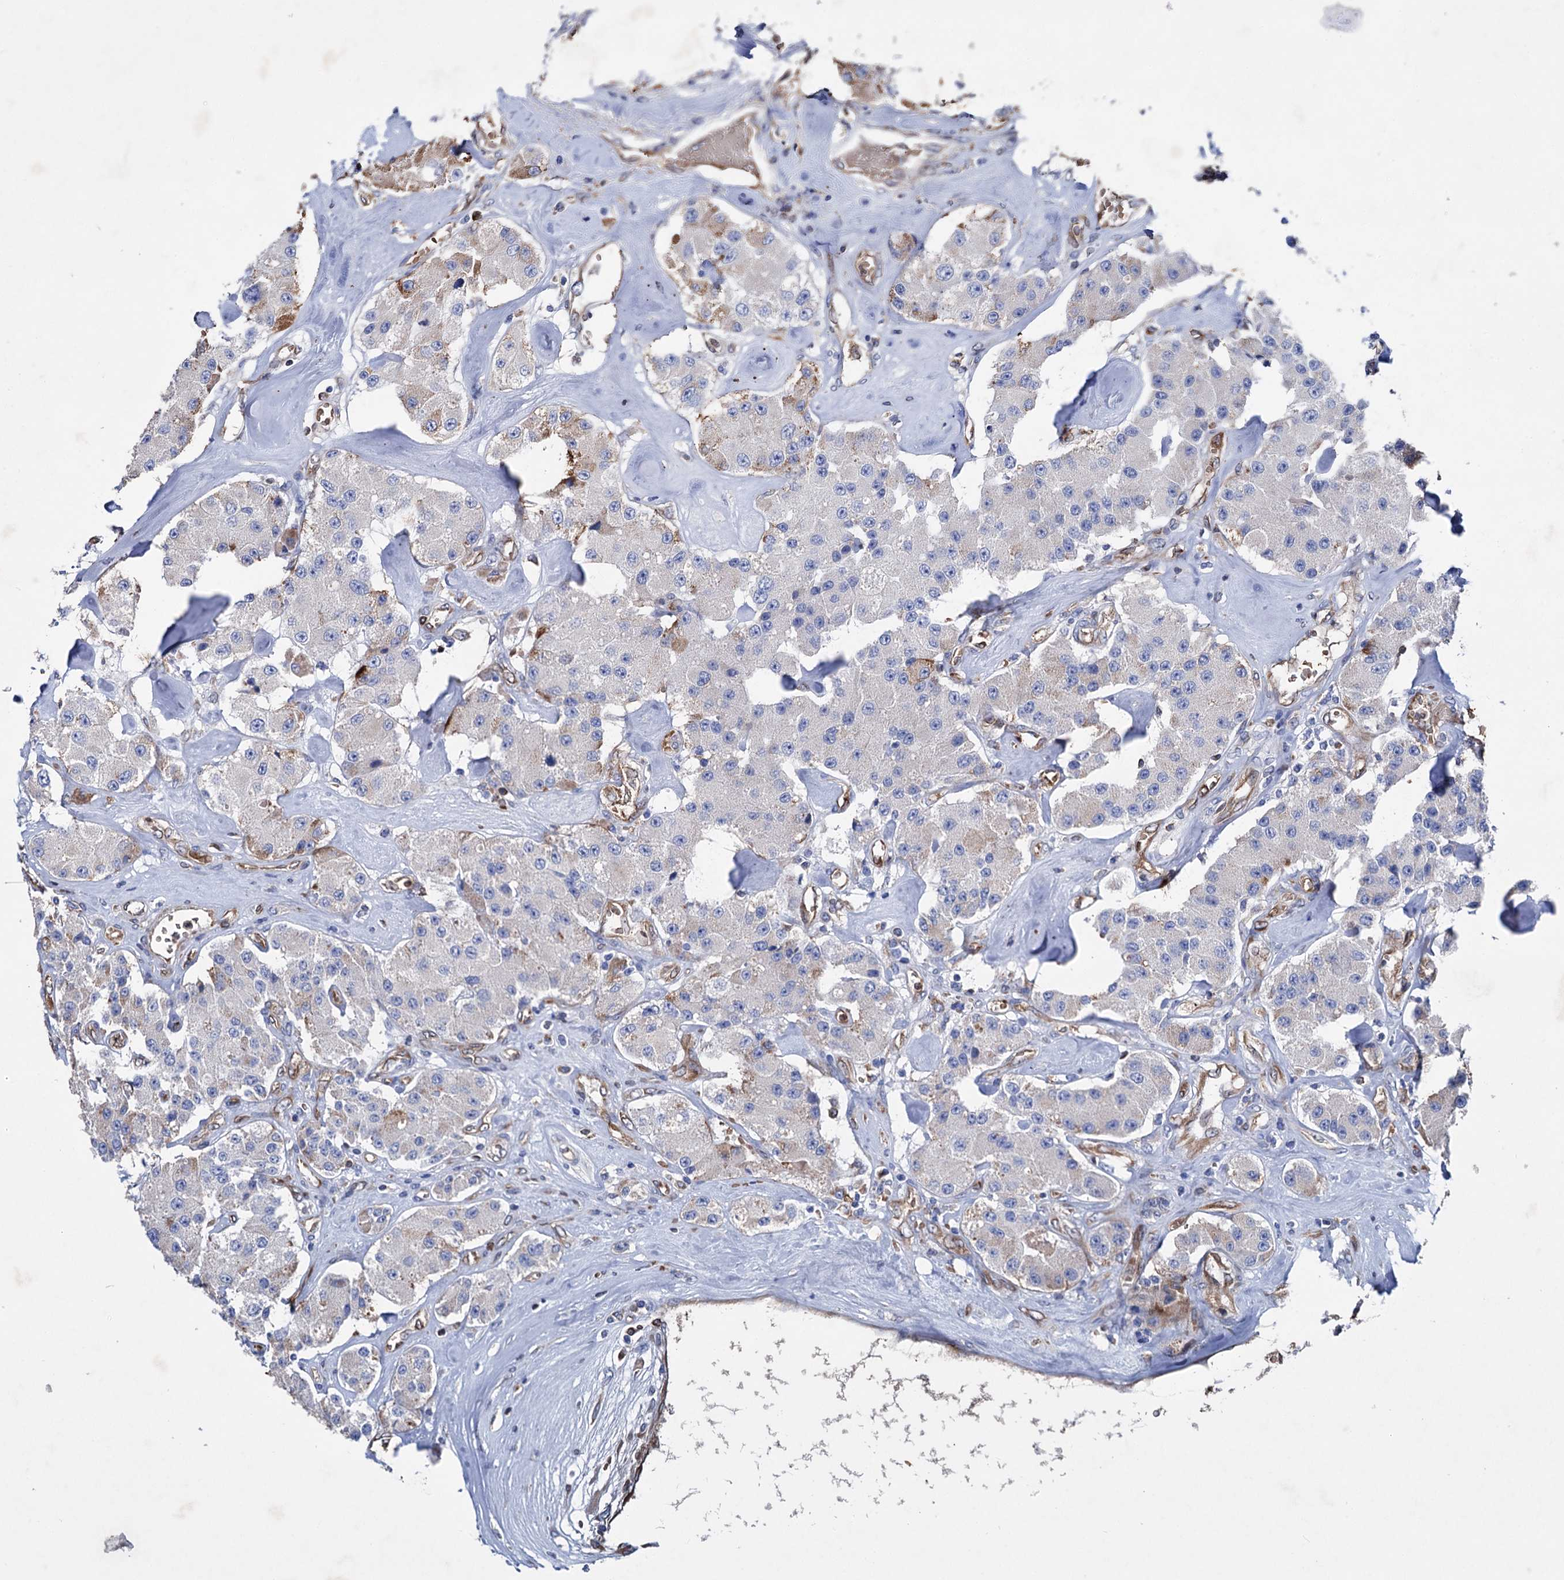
{"staining": {"intensity": "weak", "quantity": "<25%", "location": "cytoplasmic/membranous"}, "tissue": "carcinoid", "cell_type": "Tumor cells", "image_type": "cancer", "snomed": [{"axis": "morphology", "description": "Carcinoid, malignant, NOS"}, {"axis": "topography", "description": "Pancreas"}], "caption": "DAB immunohistochemical staining of human carcinoid exhibits no significant expression in tumor cells.", "gene": "STING1", "patient": {"sex": "male", "age": 41}}